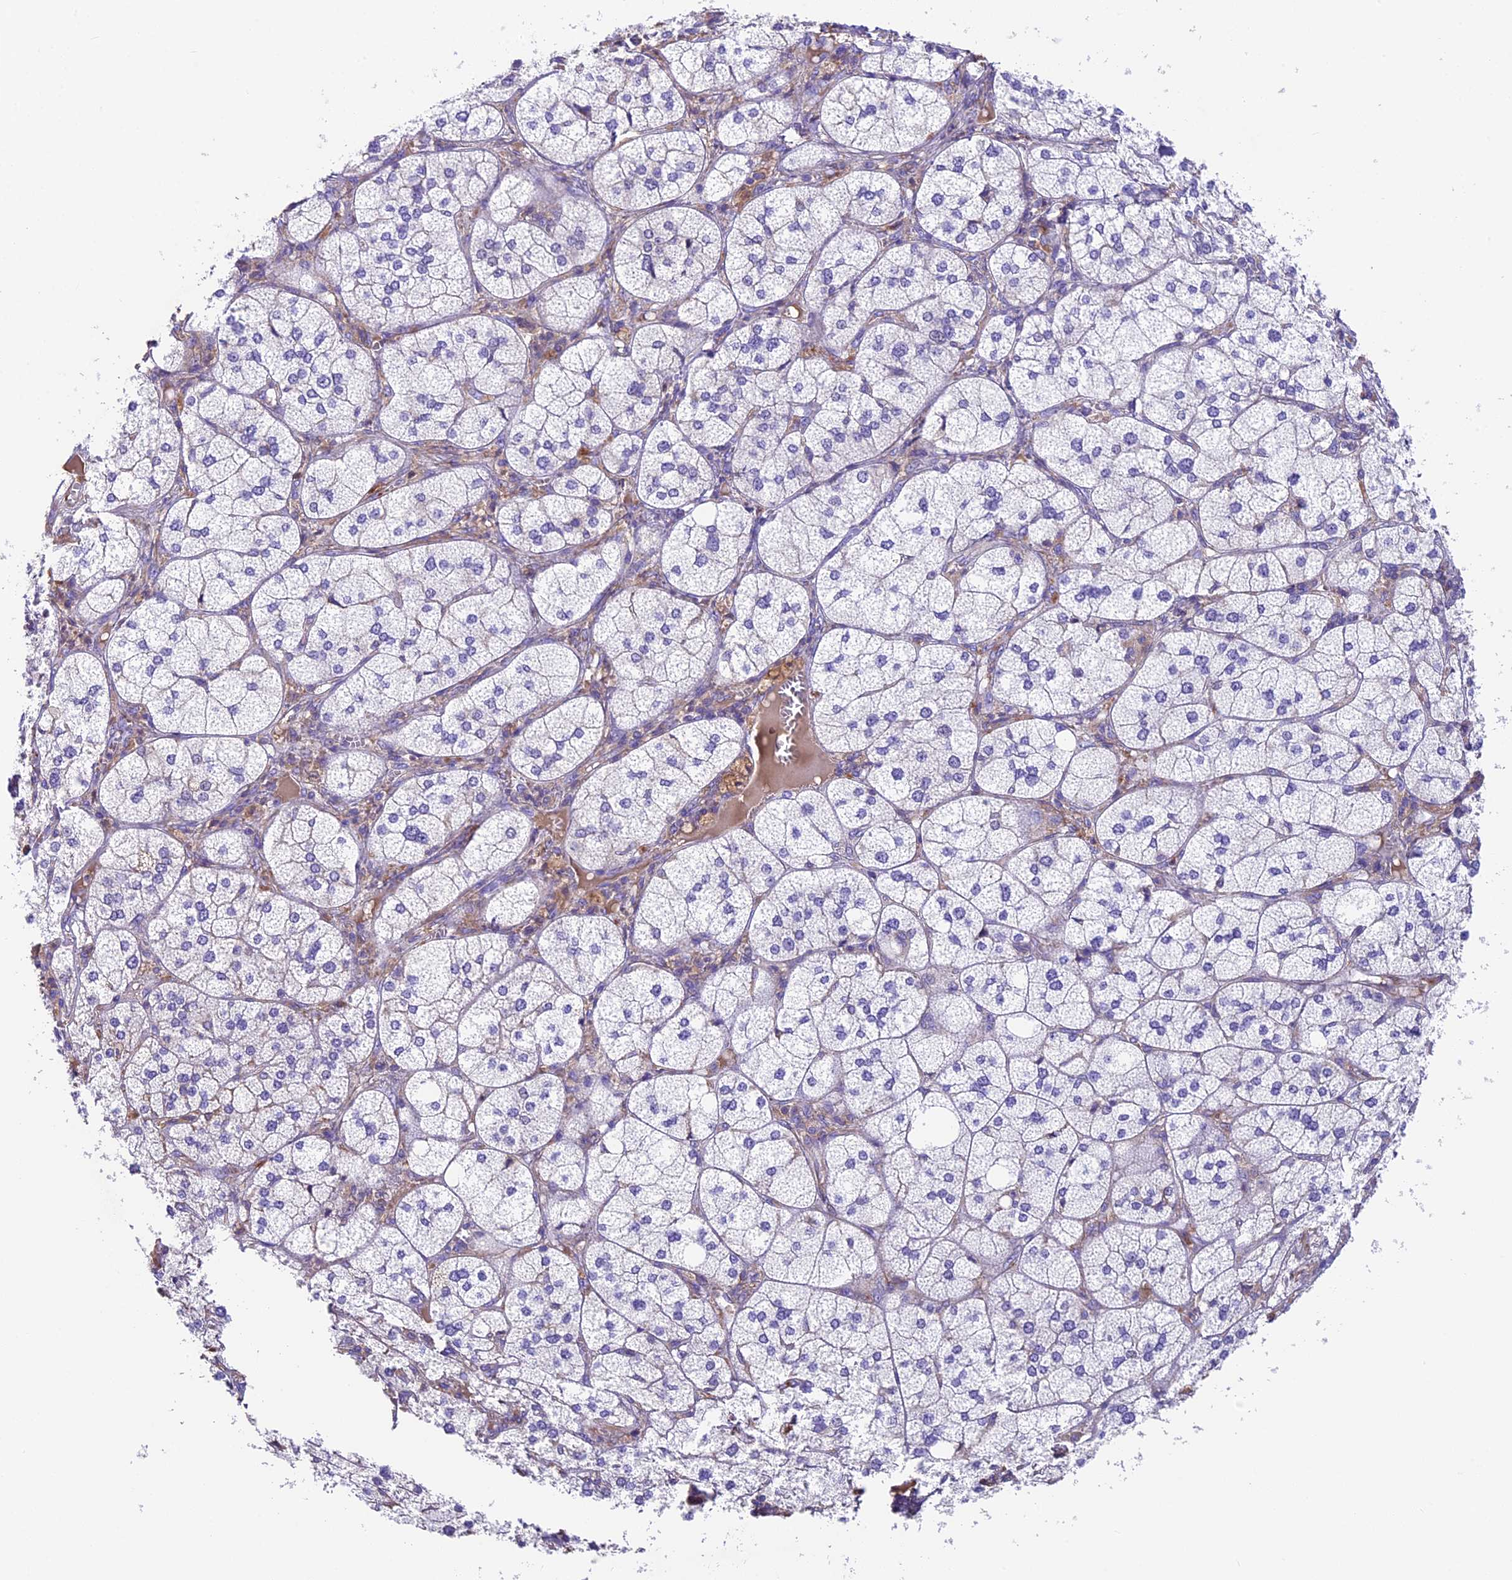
{"staining": {"intensity": "moderate", "quantity": "<25%", "location": "cytoplasmic/membranous"}, "tissue": "adrenal gland", "cell_type": "Glandular cells", "image_type": "normal", "snomed": [{"axis": "morphology", "description": "Normal tissue, NOS"}, {"axis": "topography", "description": "Adrenal gland"}], "caption": "Immunohistochemistry of normal human adrenal gland exhibits low levels of moderate cytoplasmic/membranous positivity in approximately <25% of glandular cells. The staining was performed using DAB (3,3'-diaminobenzidine), with brown indicating positive protein expression. Nuclei are stained blue with hematoxylin.", "gene": "TBC1D1", "patient": {"sex": "female", "age": 61}}